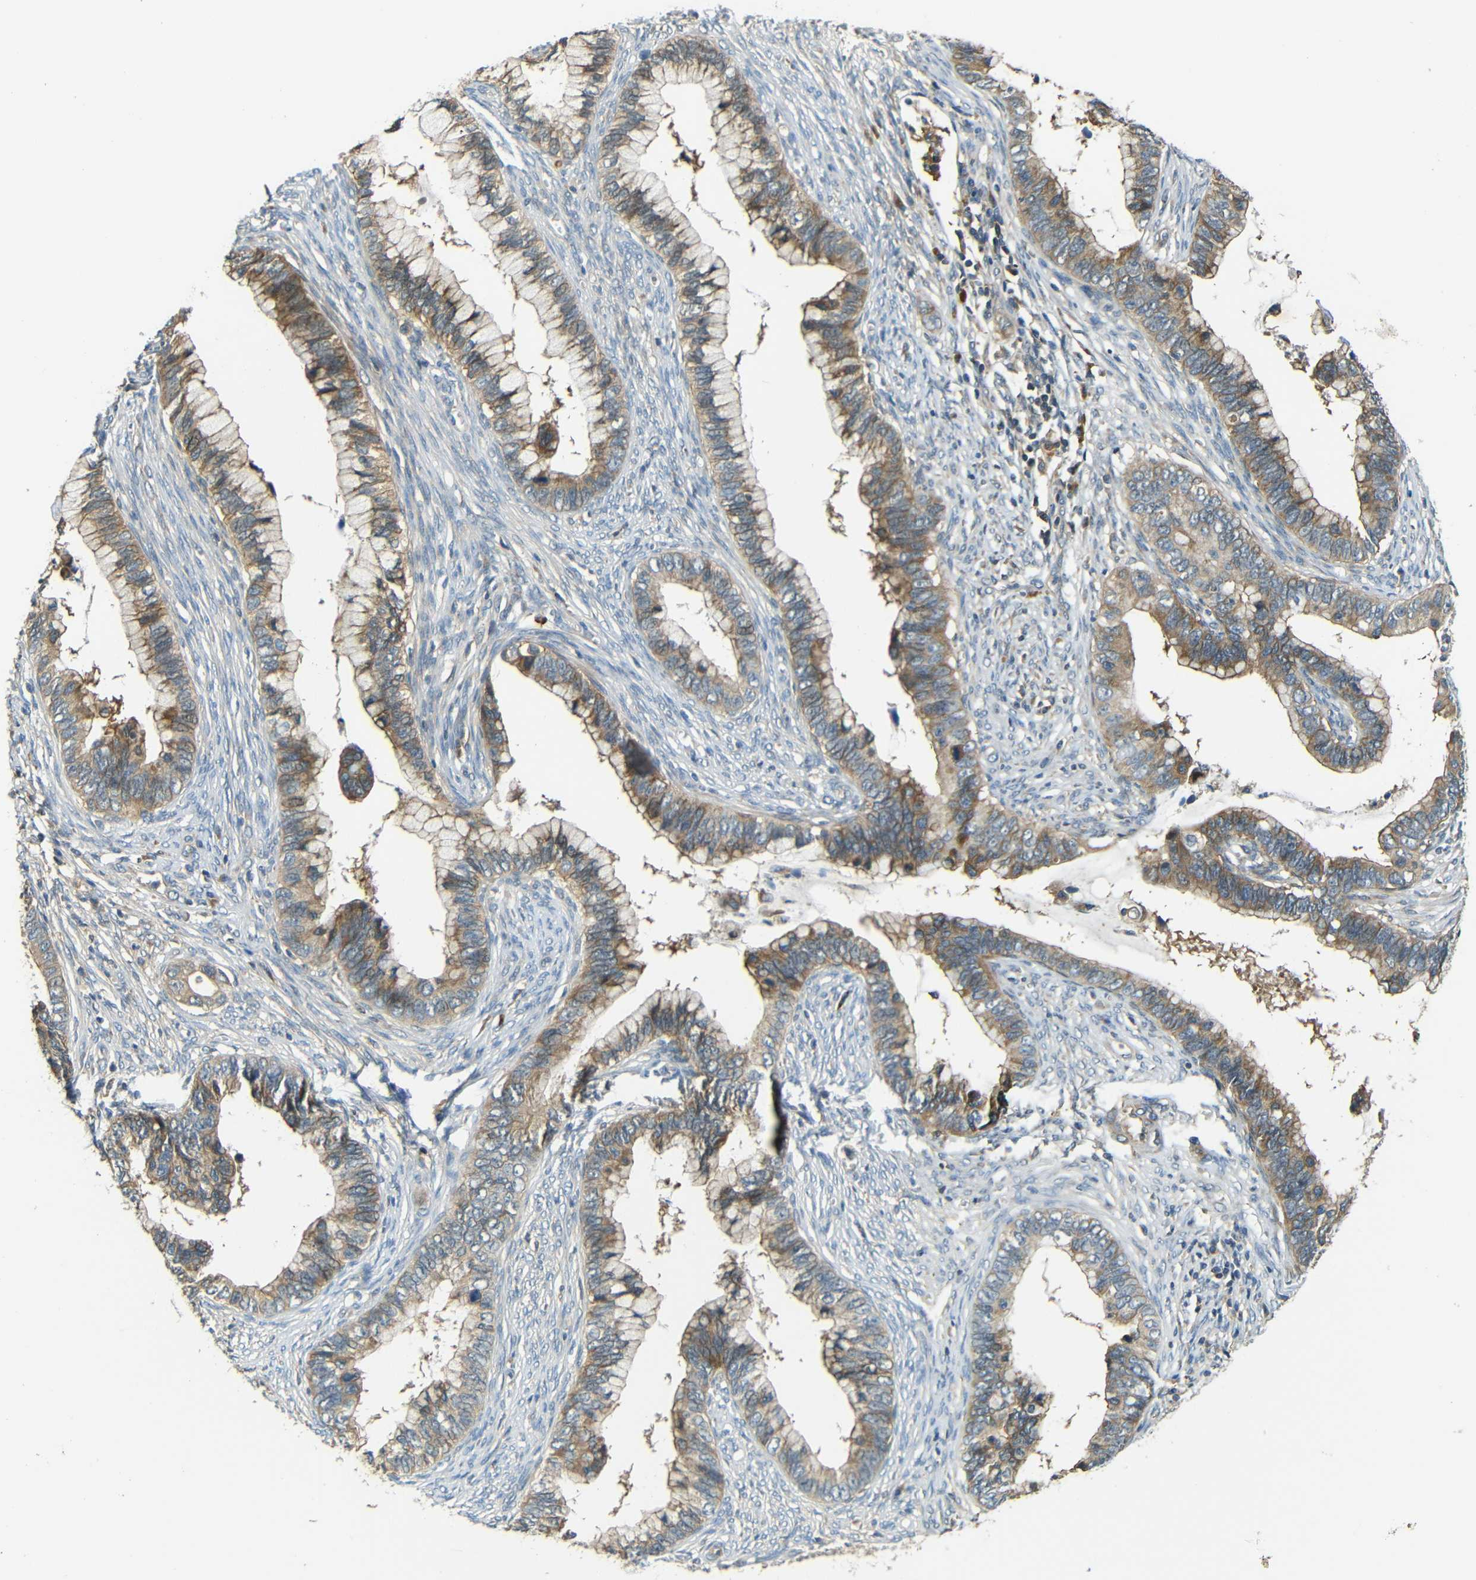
{"staining": {"intensity": "moderate", "quantity": ">75%", "location": "cytoplasmic/membranous"}, "tissue": "cervical cancer", "cell_type": "Tumor cells", "image_type": "cancer", "snomed": [{"axis": "morphology", "description": "Adenocarcinoma, NOS"}, {"axis": "topography", "description": "Cervix"}], "caption": "Cervical adenocarcinoma was stained to show a protein in brown. There is medium levels of moderate cytoplasmic/membranous positivity in approximately >75% of tumor cells. (Brightfield microscopy of DAB IHC at high magnification).", "gene": "FNDC3A", "patient": {"sex": "female", "age": 44}}